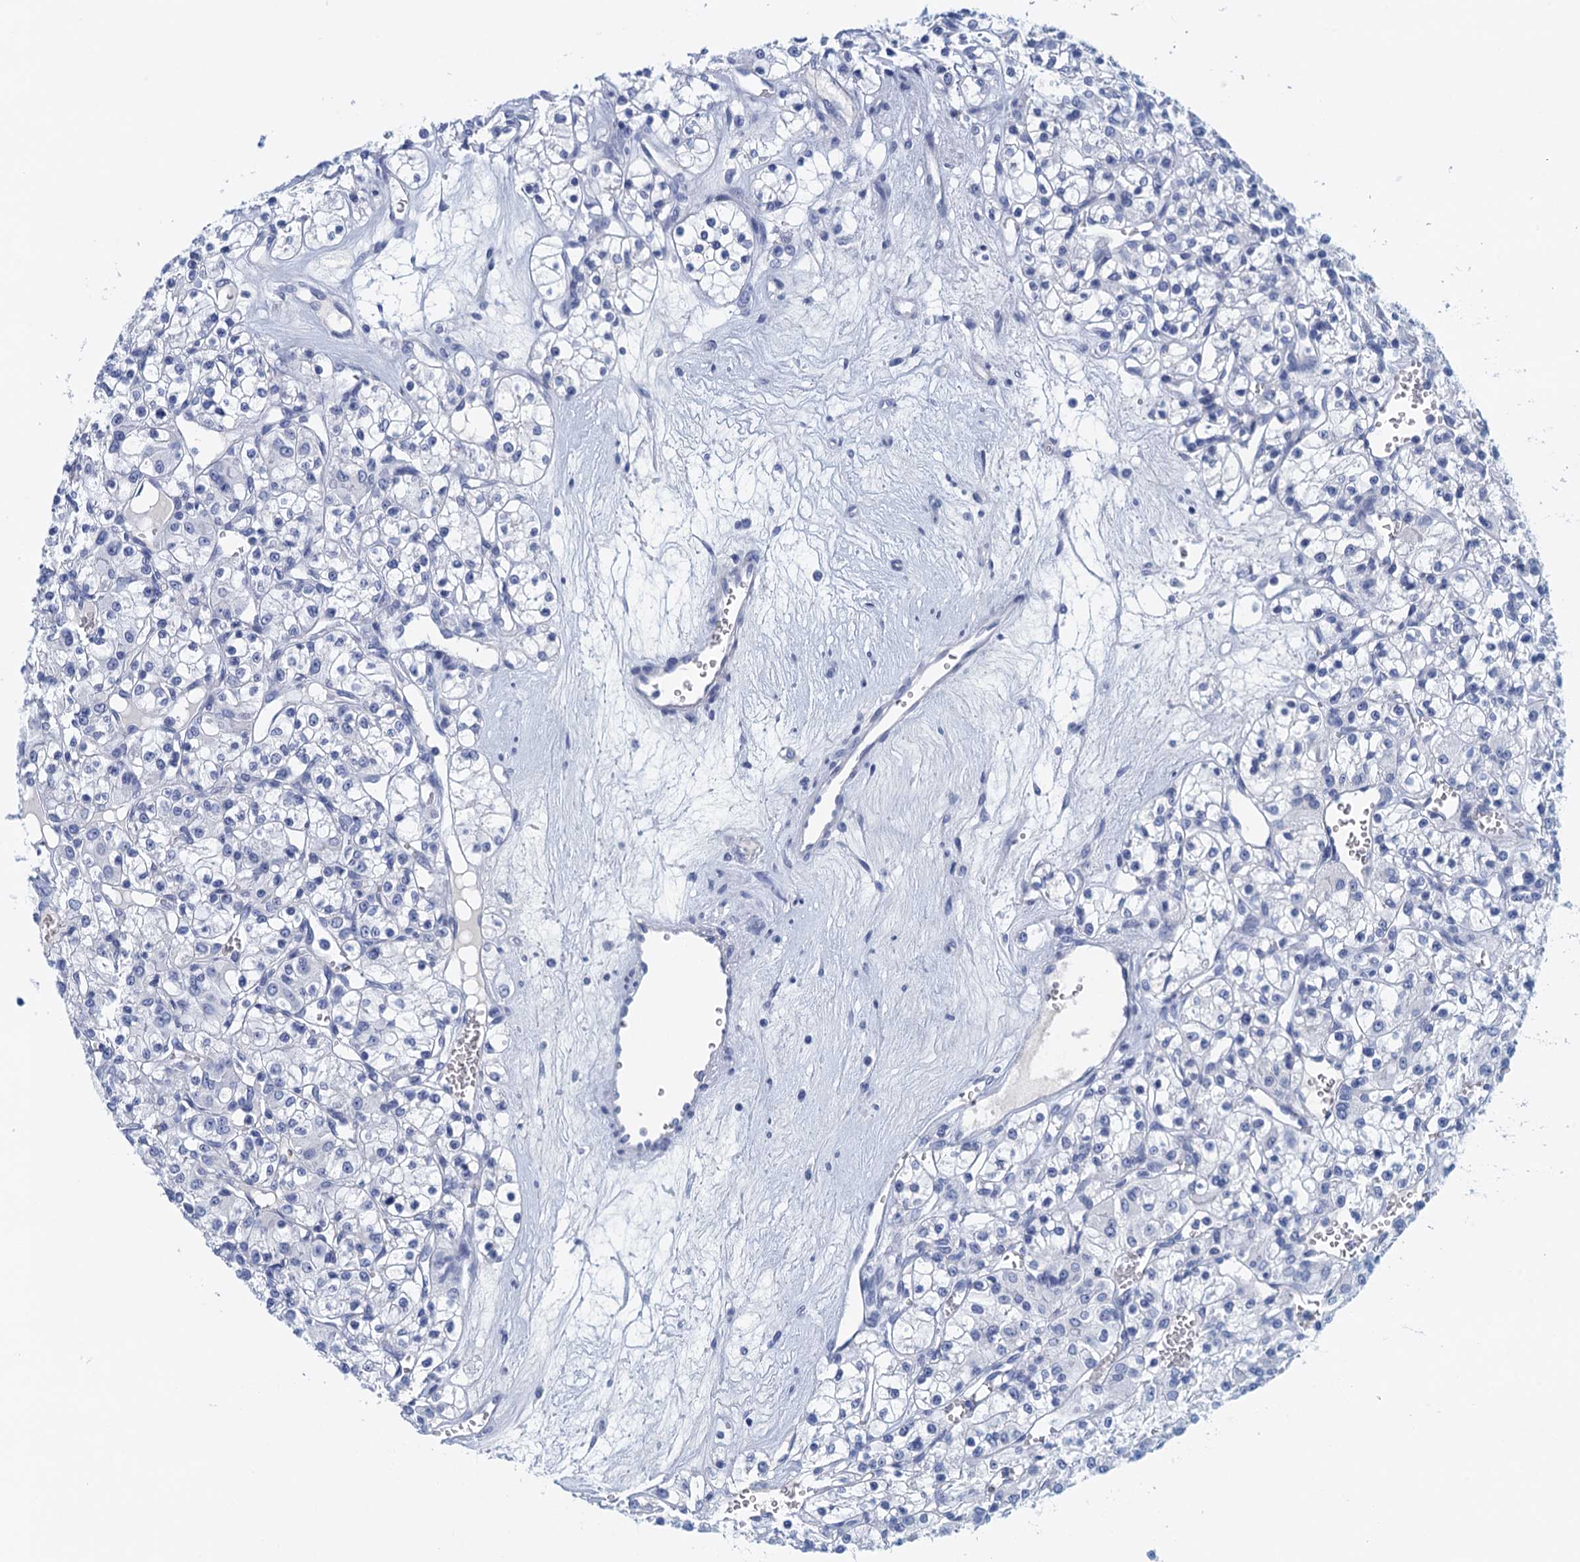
{"staining": {"intensity": "negative", "quantity": "none", "location": "none"}, "tissue": "renal cancer", "cell_type": "Tumor cells", "image_type": "cancer", "snomed": [{"axis": "morphology", "description": "Adenocarcinoma, NOS"}, {"axis": "topography", "description": "Kidney"}], "caption": "DAB (3,3'-diaminobenzidine) immunohistochemical staining of adenocarcinoma (renal) shows no significant positivity in tumor cells.", "gene": "CYP51A1", "patient": {"sex": "female", "age": 59}}